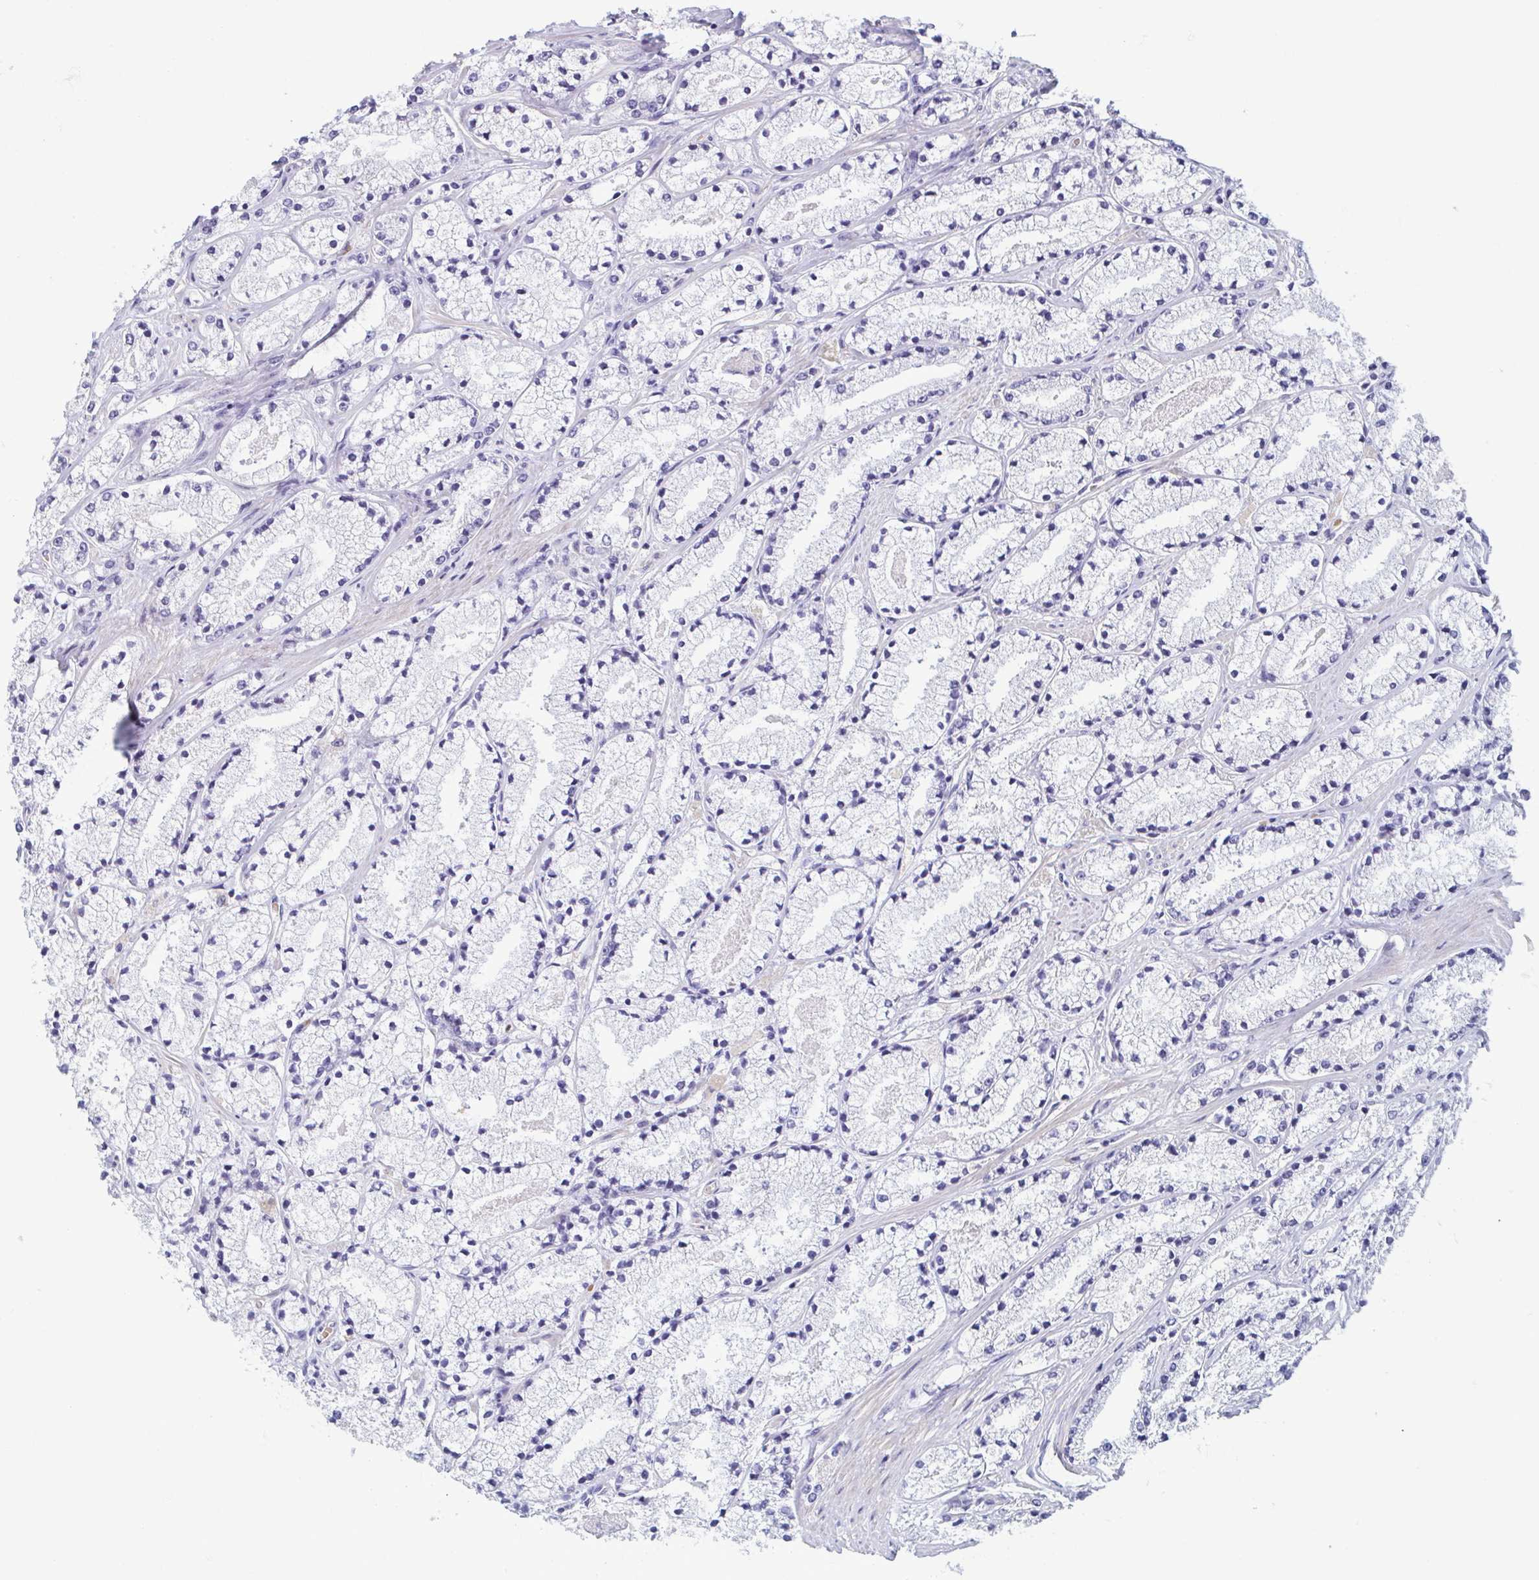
{"staining": {"intensity": "negative", "quantity": "none", "location": "none"}, "tissue": "prostate cancer", "cell_type": "Tumor cells", "image_type": "cancer", "snomed": [{"axis": "morphology", "description": "Adenocarcinoma, High grade"}, {"axis": "topography", "description": "Prostate"}], "caption": "There is no significant staining in tumor cells of prostate cancer.", "gene": "MORC4", "patient": {"sex": "male", "age": 63}}